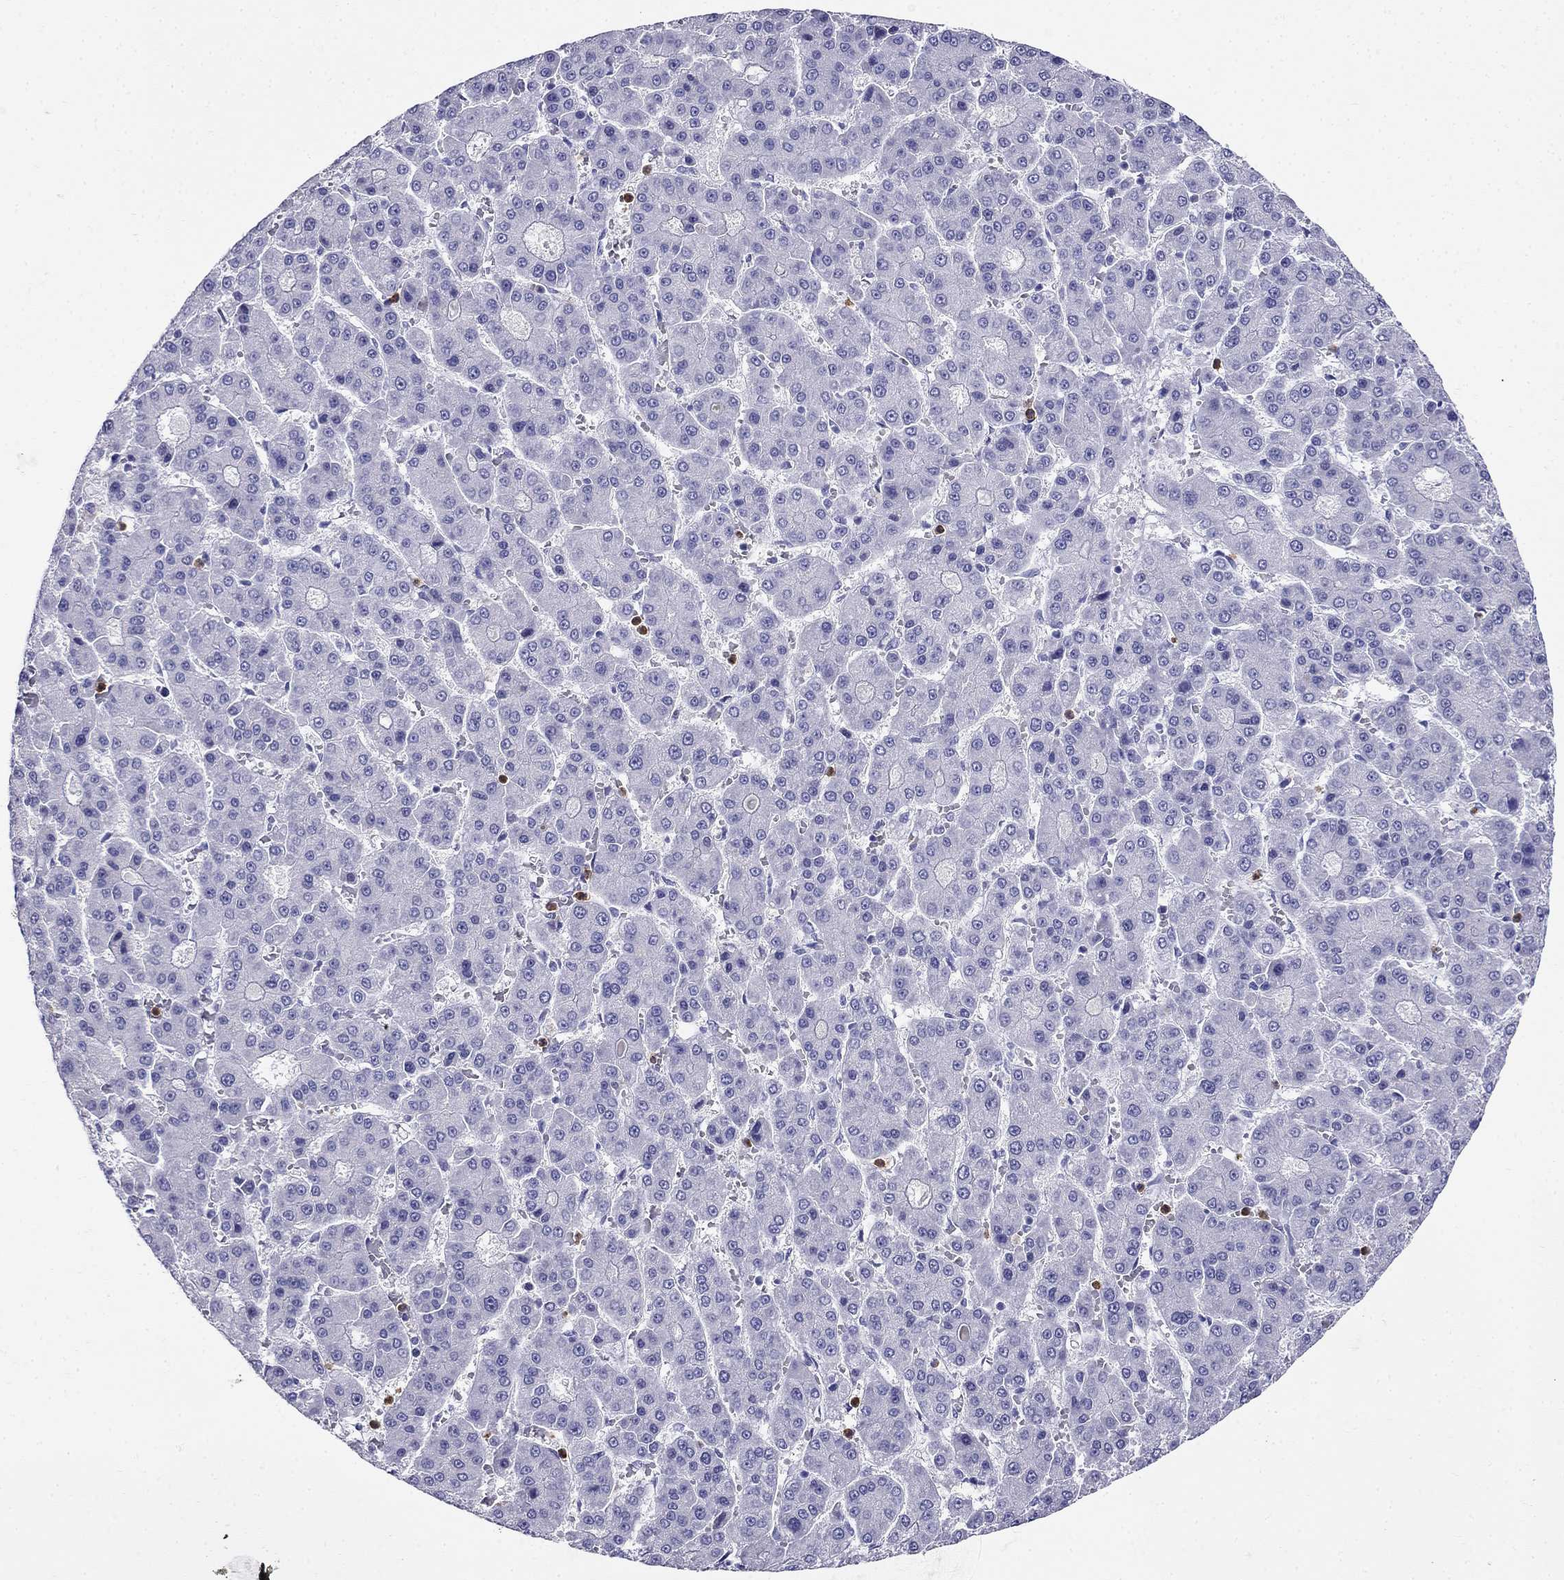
{"staining": {"intensity": "negative", "quantity": "none", "location": "none"}, "tissue": "liver cancer", "cell_type": "Tumor cells", "image_type": "cancer", "snomed": [{"axis": "morphology", "description": "Carcinoma, Hepatocellular, NOS"}, {"axis": "topography", "description": "Liver"}], "caption": "Hepatocellular carcinoma (liver) was stained to show a protein in brown. There is no significant positivity in tumor cells.", "gene": "PPP1R36", "patient": {"sex": "male", "age": 70}}